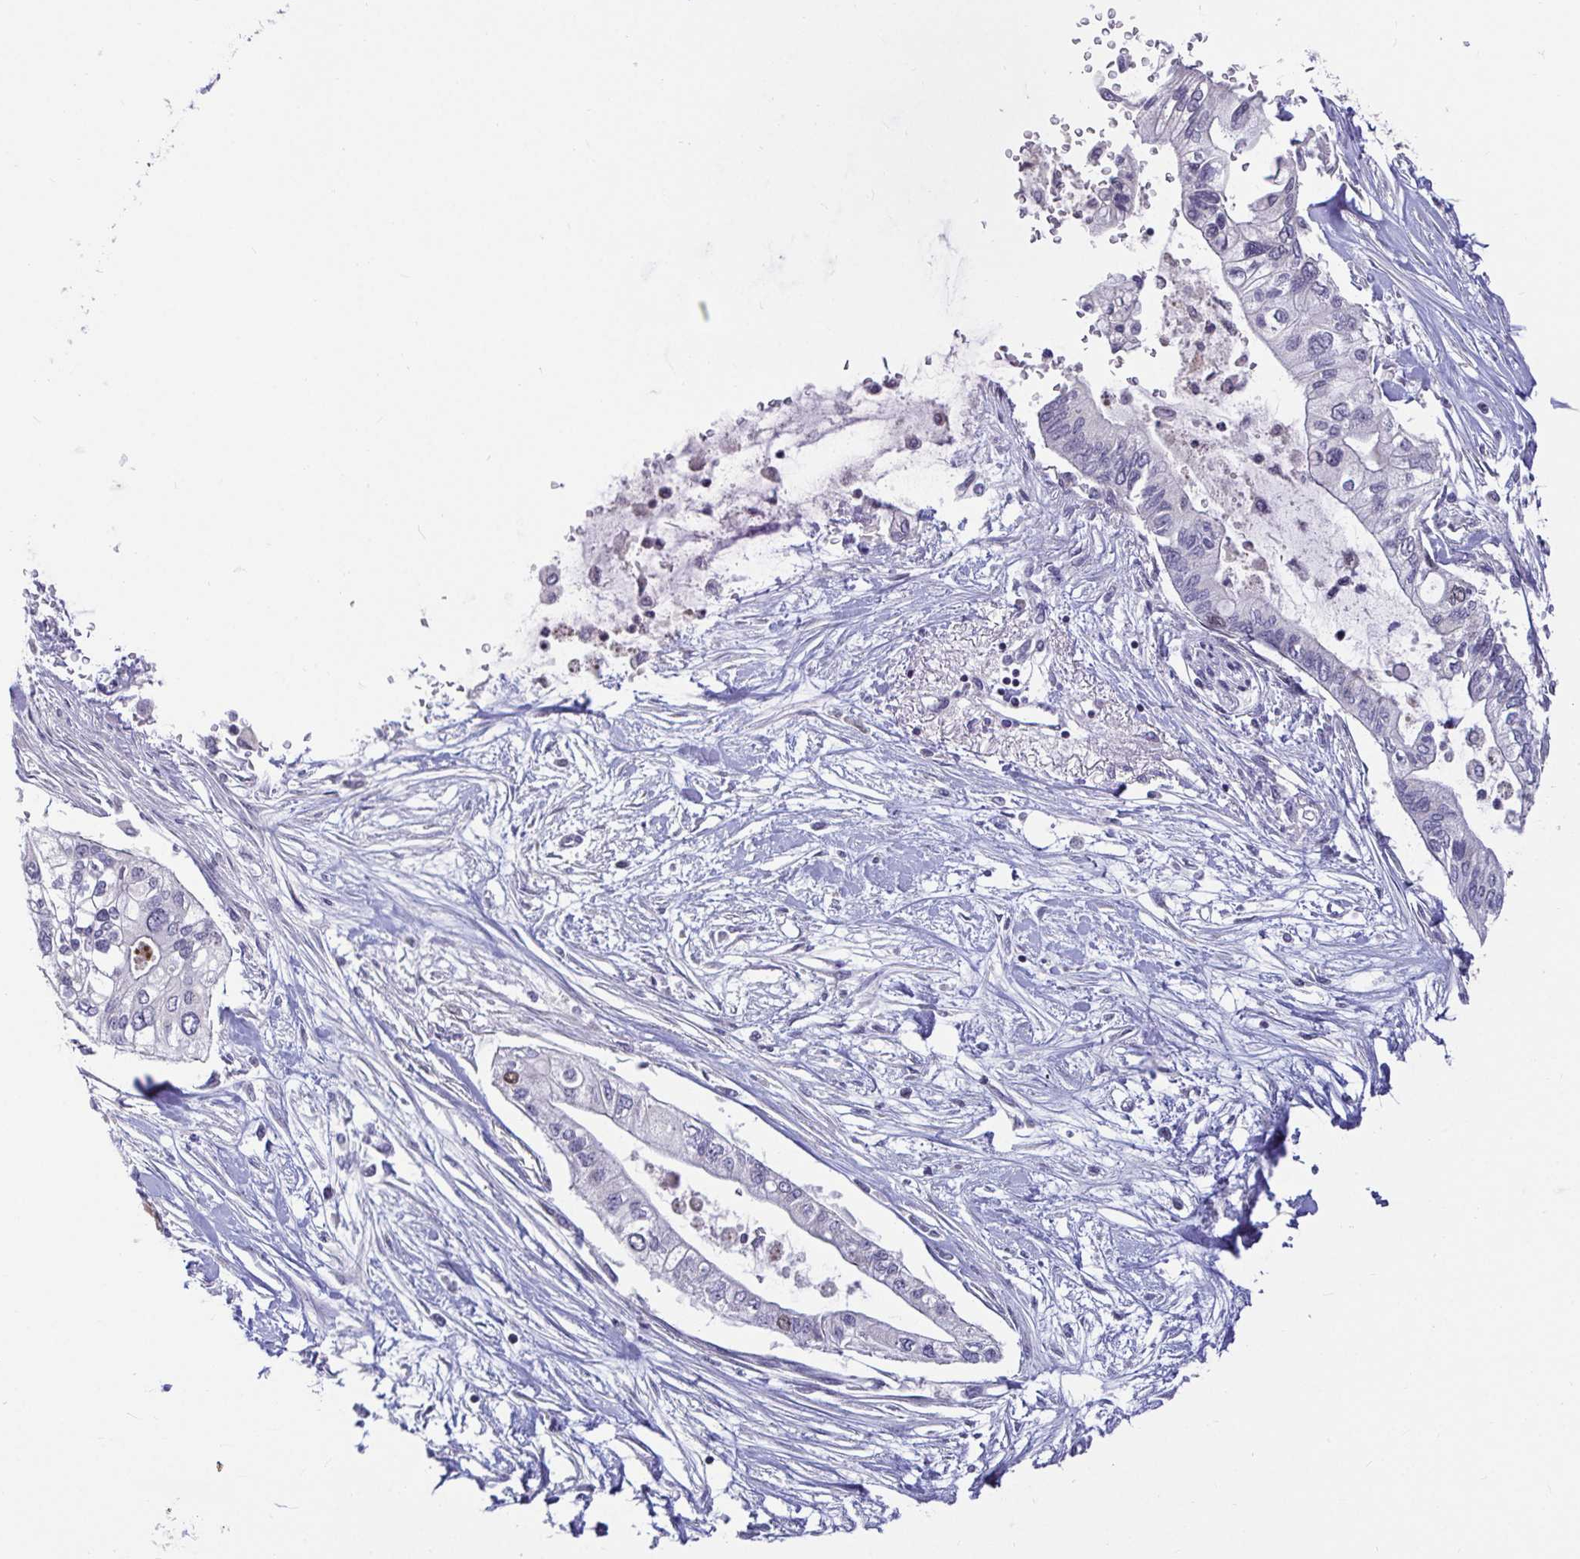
{"staining": {"intensity": "weak", "quantity": "<25%", "location": "nuclear"}, "tissue": "pancreatic cancer", "cell_type": "Tumor cells", "image_type": "cancer", "snomed": [{"axis": "morphology", "description": "Adenocarcinoma, NOS"}, {"axis": "topography", "description": "Pancreas"}], "caption": "Immunohistochemistry (IHC) of human pancreatic cancer displays no positivity in tumor cells.", "gene": "ANLN", "patient": {"sex": "female", "age": 77}}